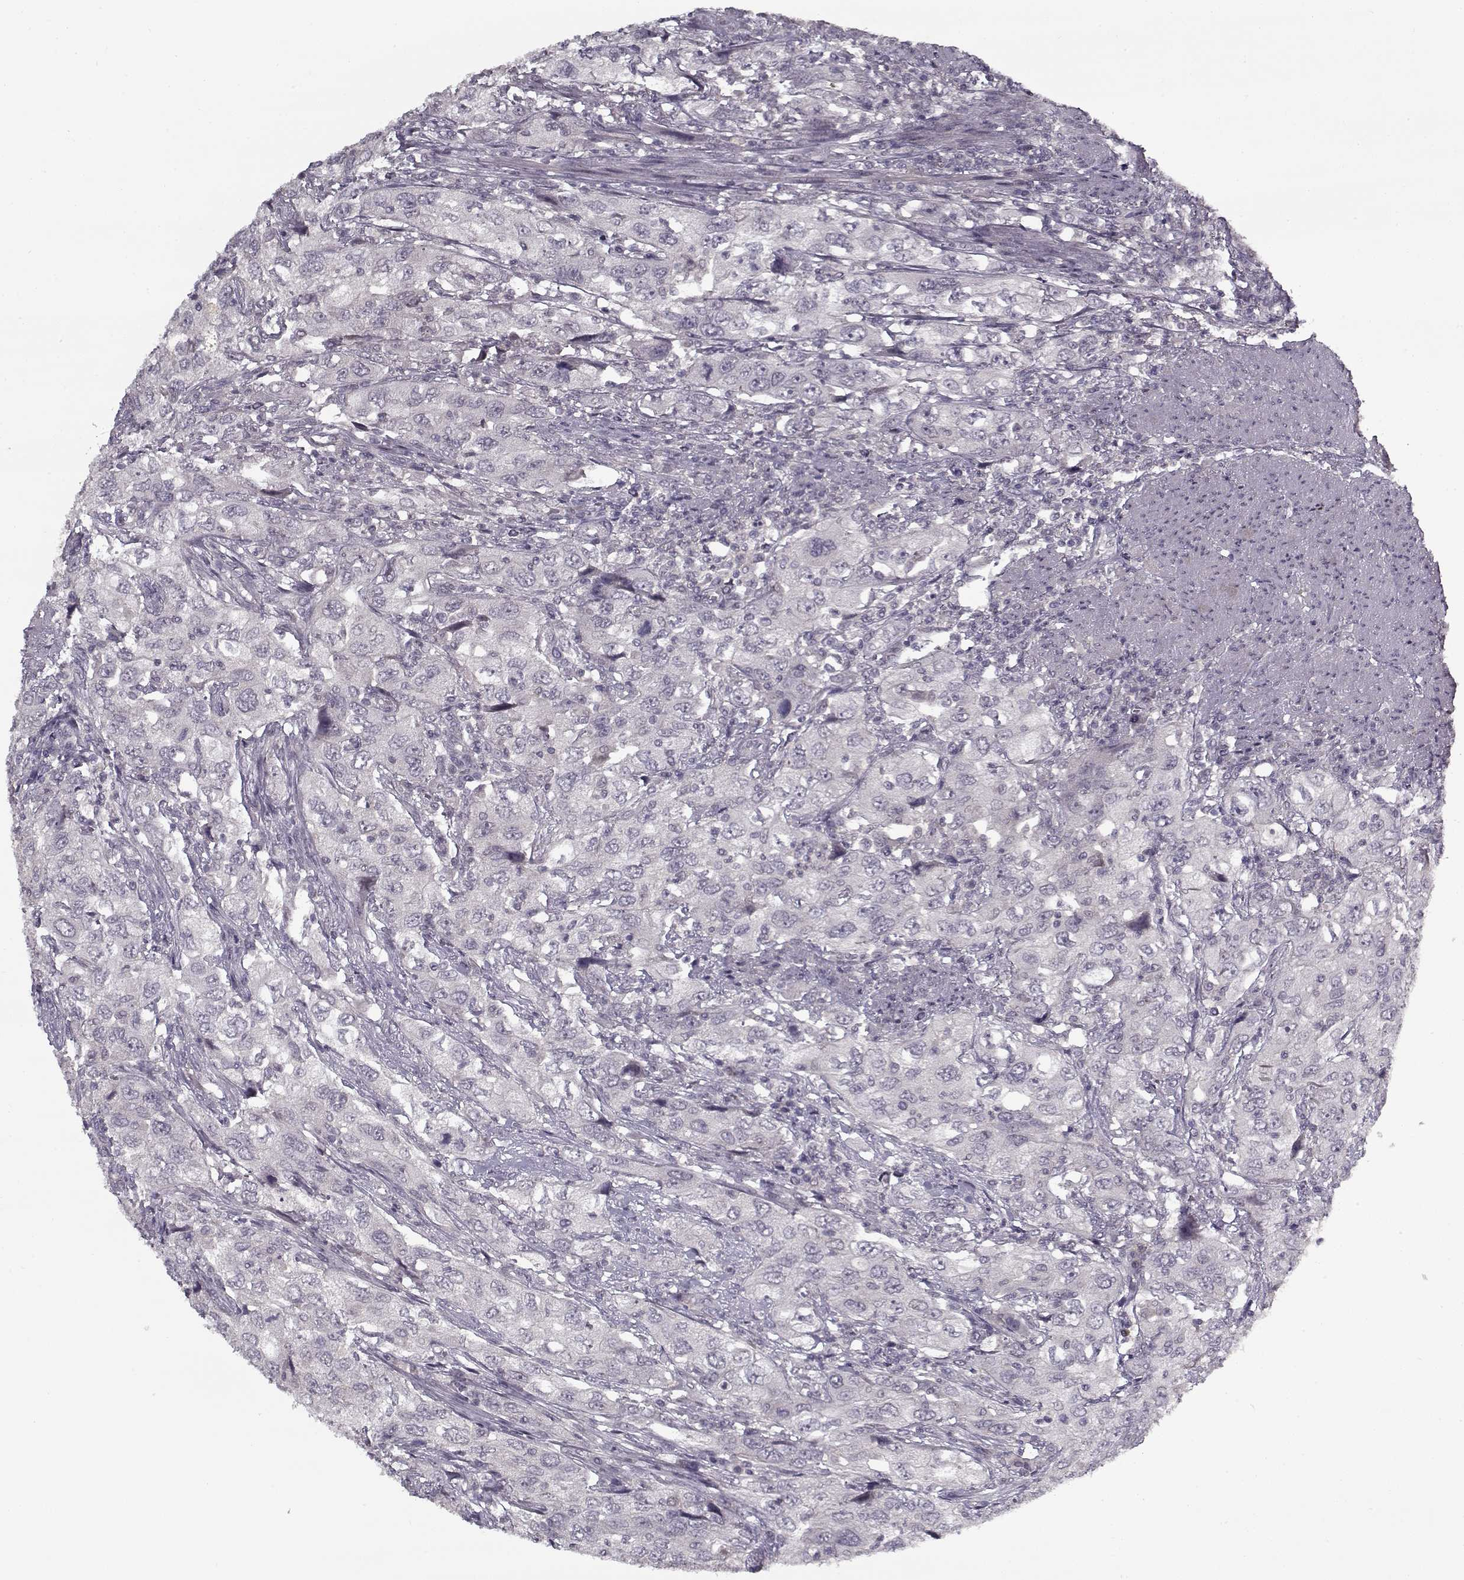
{"staining": {"intensity": "negative", "quantity": "none", "location": "none"}, "tissue": "urothelial cancer", "cell_type": "Tumor cells", "image_type": "cancer", "snomed": [{"axis": "morphology", "description": "Urothelial carcinoma, High grade"}, {"axis": "topography", "description": "Urinary bladder"}], "caption": "This histopathology image is of urothelial carcinoma (high-grade) stained with immunohistochemistry to label a protein in brown with the nuclei are counter-stained blue. There is no expression in tumor cells. Brightfield microscopy of immunohistochemistry stained with DAB (3,3'-diaminobenzidine) (brown) and hematoxylin (blue), captured at high magnification.", "gene": "LAMA2", "patient": {"sex": "male", "age": 76}}